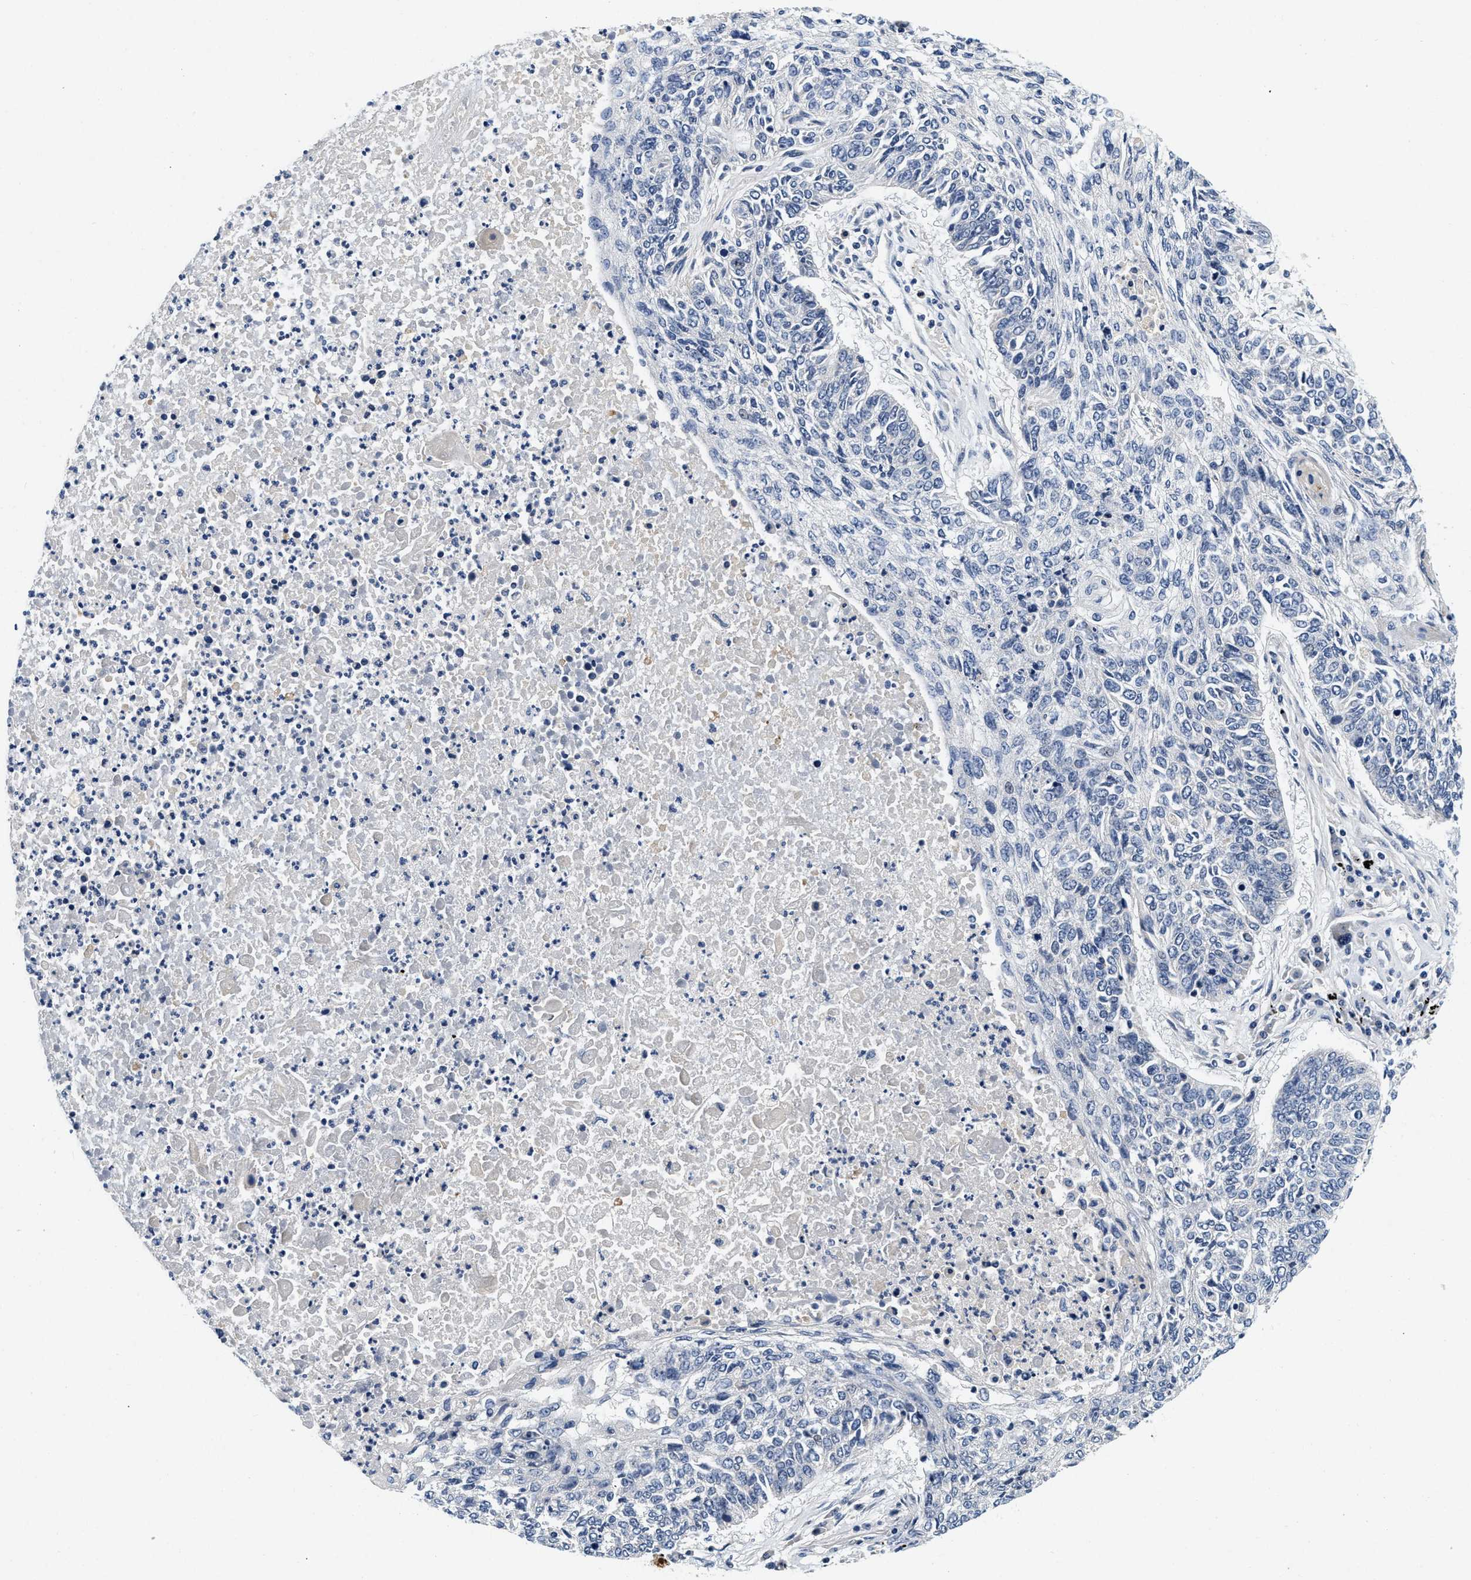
{"staining": {"intensity": "negative", "quantity": "none", "location": "none"}, "tissue": "lung cancer", "cell_type": "Tumor cells", "image_type": "cancer", "snomed": [{"axis": "morphology", "description": "Normal tissue, NOS"}, {"axis": "morphology", "description": "Squamous cell carcinoma, NOS"}, {"axis": "topography", "description": "Cartilage tissue"}, {"axis": "topography", "description": "Bronchus"}, {"axis": "topography", "description": "Lung"}], "caption": "The histopathology image exhibits no staining of tumor cells in lung cancer (squamous cell carcinoma). (DAB (3,3'-diaminobenzidine) immunohistochemistry visualized using brightfield microscopy, high magnification).", "gene": "PDP1", "patient": {"sex": "female", "age": 49}}